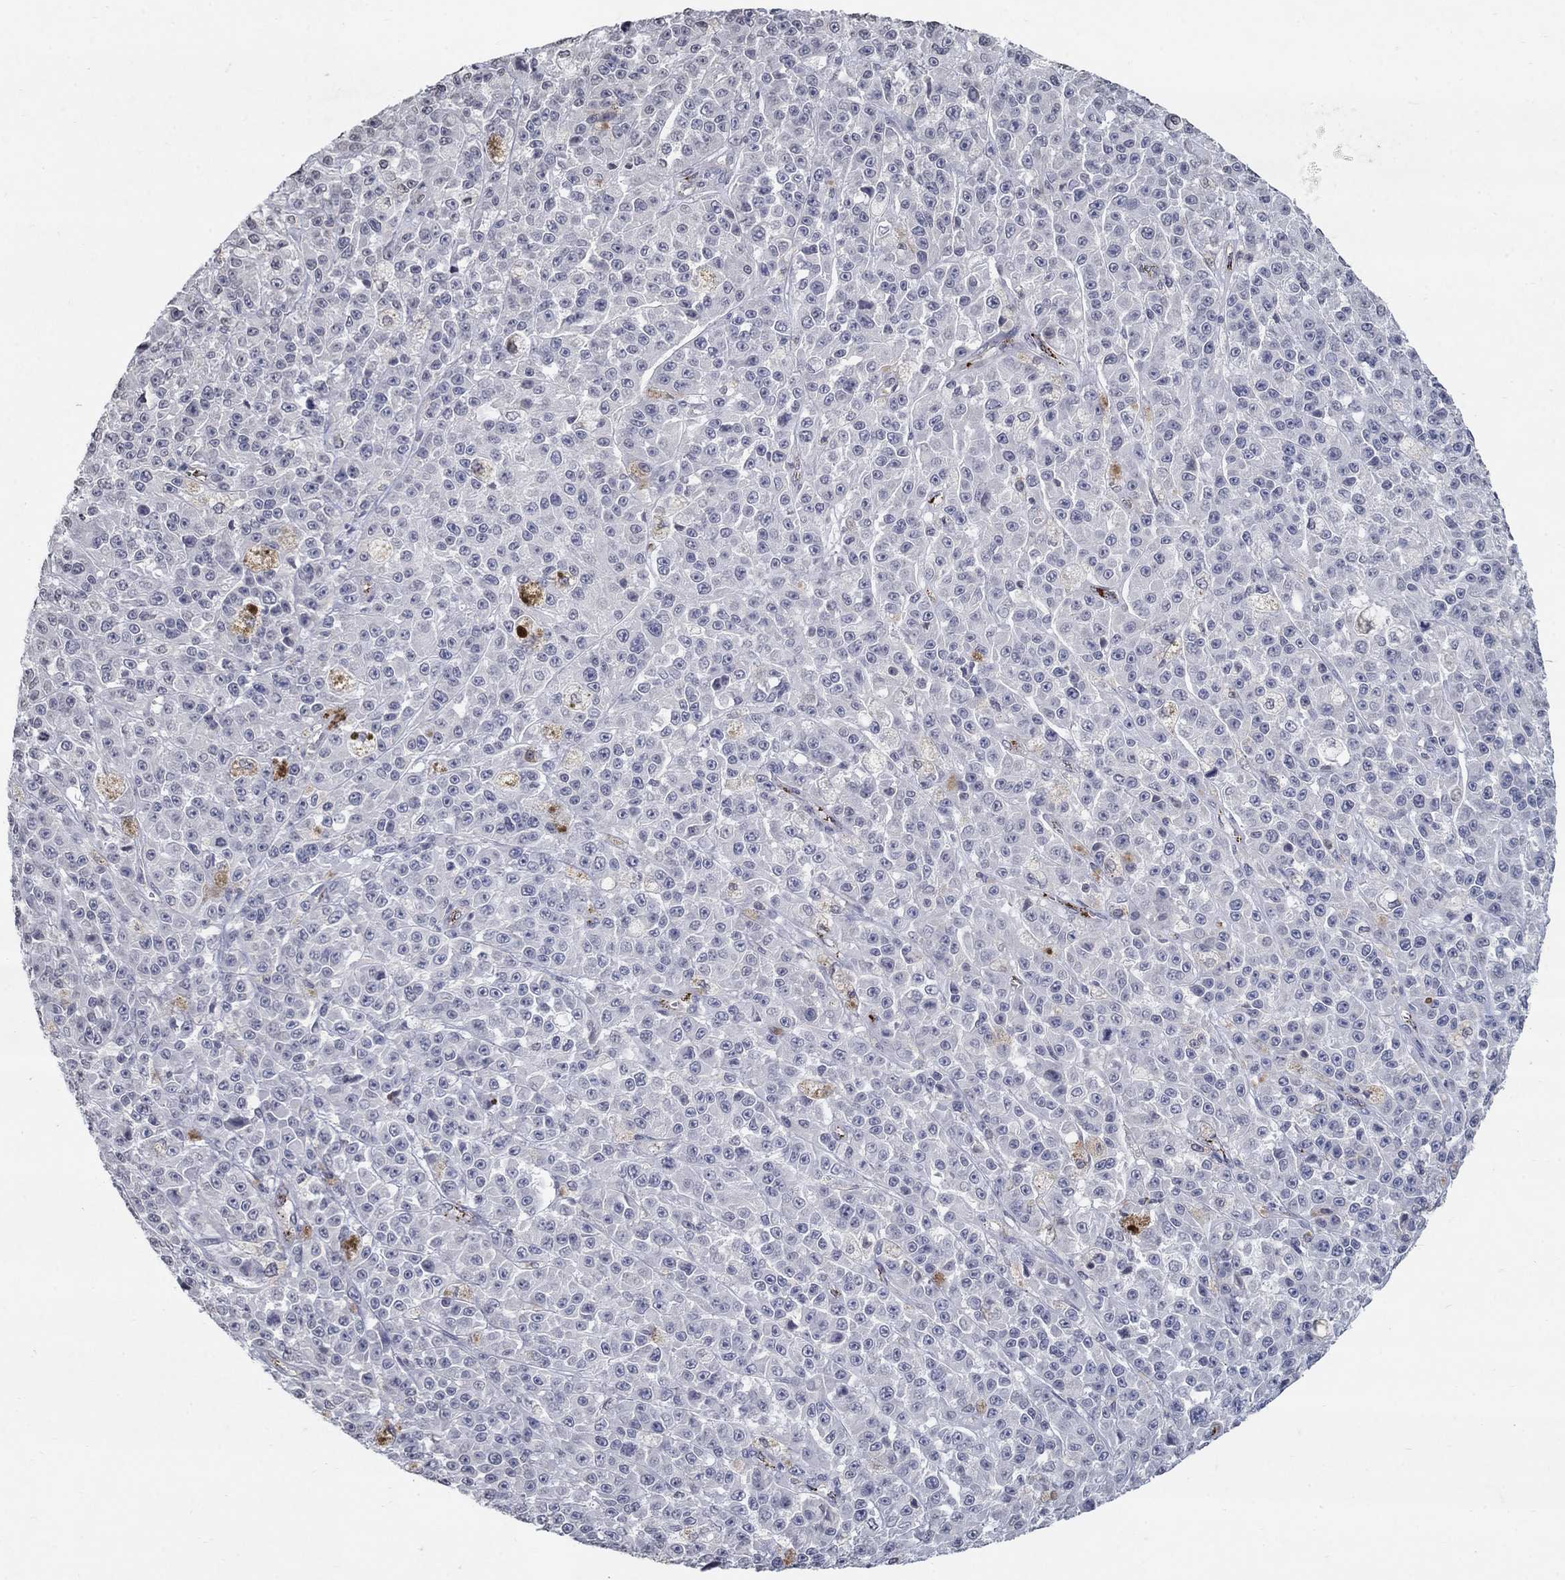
{"staining": {"intensity": "weak", "quantity": "<25%", "location": "cytoplasmic/membranous"}, "tissue": "melanoma", "cell_type": "Tumor cells", "image_type": "cancer", "snomed": [{"axis": "morphology", "description": "Malignant melanoma, NOS"}, {"axis": "topography", "description": "Skin"}], "caption": "The photomicrograph reveals no significant expression in tumor cells of malignant melanoma.", "gene": "TINAG", "patient": {"sex": "female", "age": 58}}